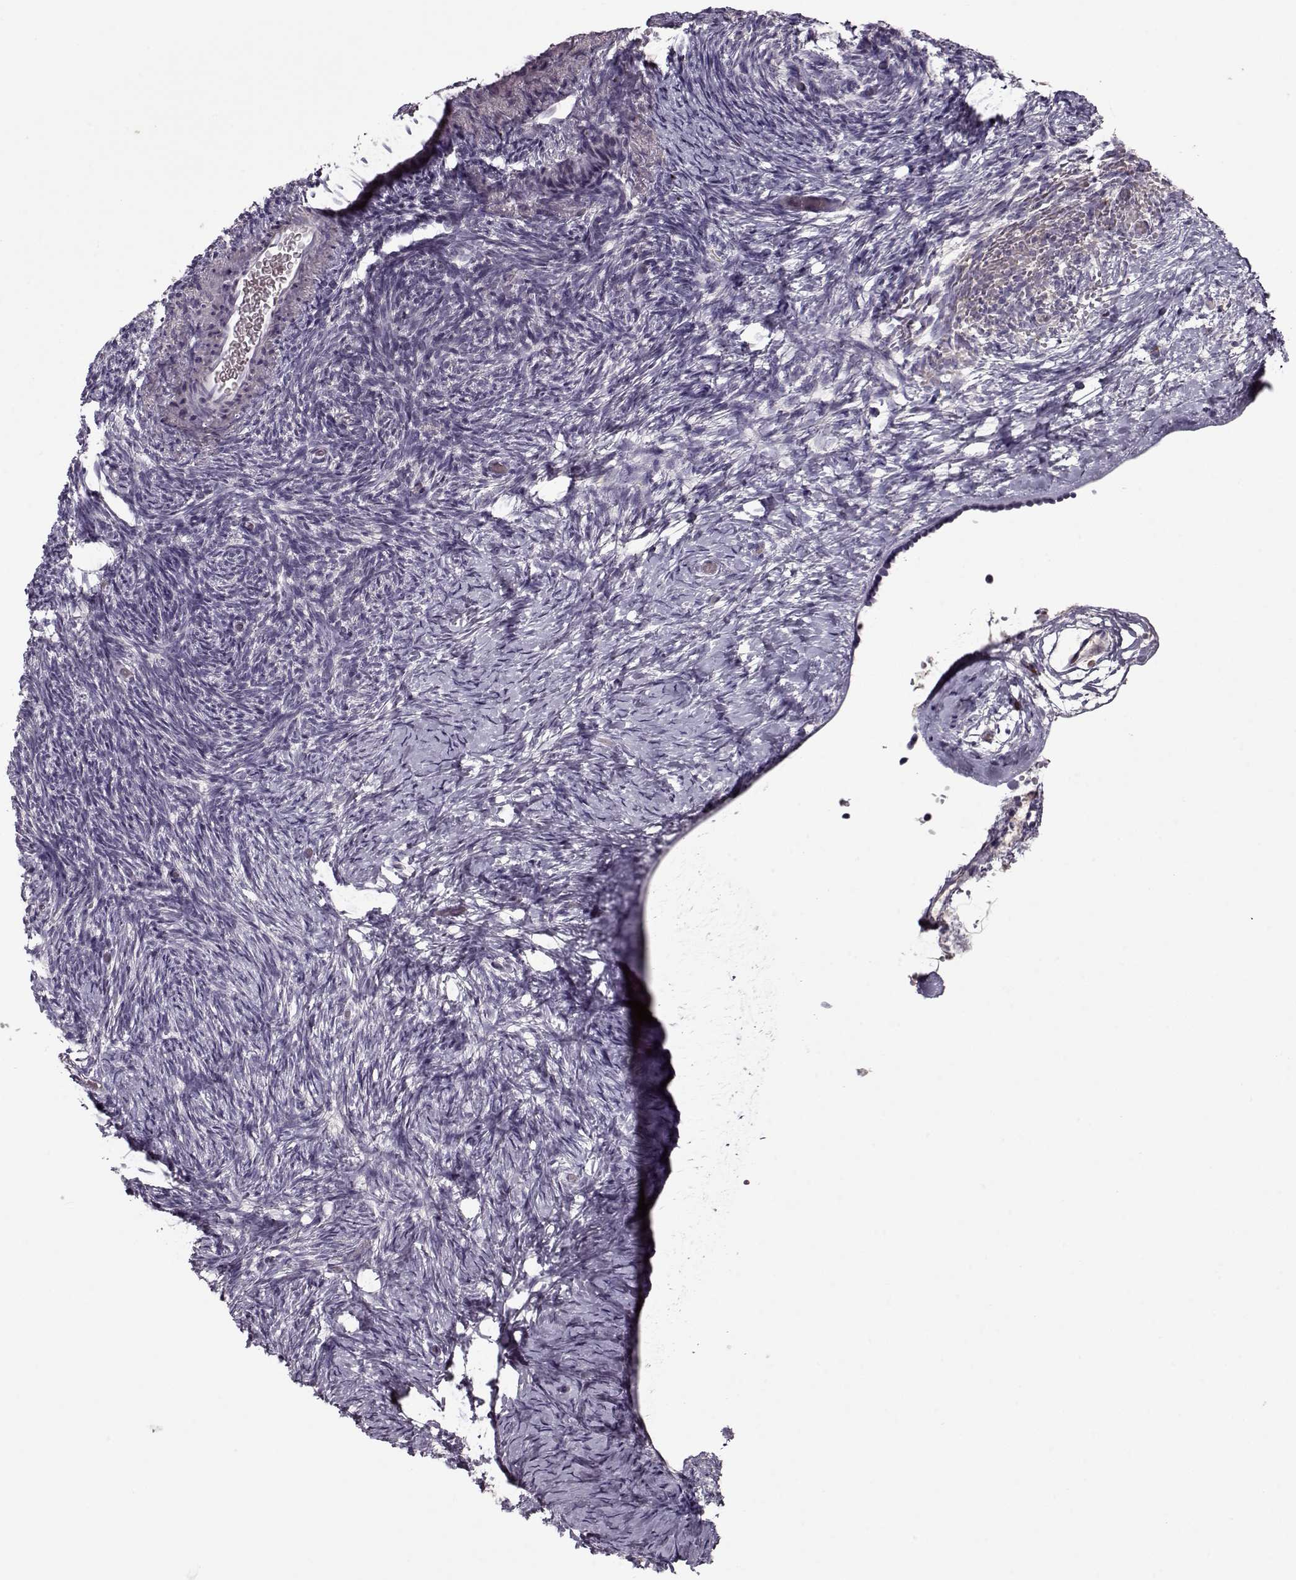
{"staining": {"intensity": "negative", "quantity": "none", "location": "none"}, "tissue": "ovary", "cell_type": "Ovarian stroma cells", "image_type": "normal", "snomed": [{"axis": "morphology", "description": "Normal tissue, NOS"}, {"axis": "topography", "description": "Ovary"}], "caption": "Immunohistochemistry (IHC) image of unremarkable ovary: ovary stained with DAB (3,3'-diaminobenzidine) shows no significant protein positivity in ovarian stroma cells. Nuclei are stained in blue.", "gene": "ACOT11", "patient": {"sex": "female", "age": 39}}